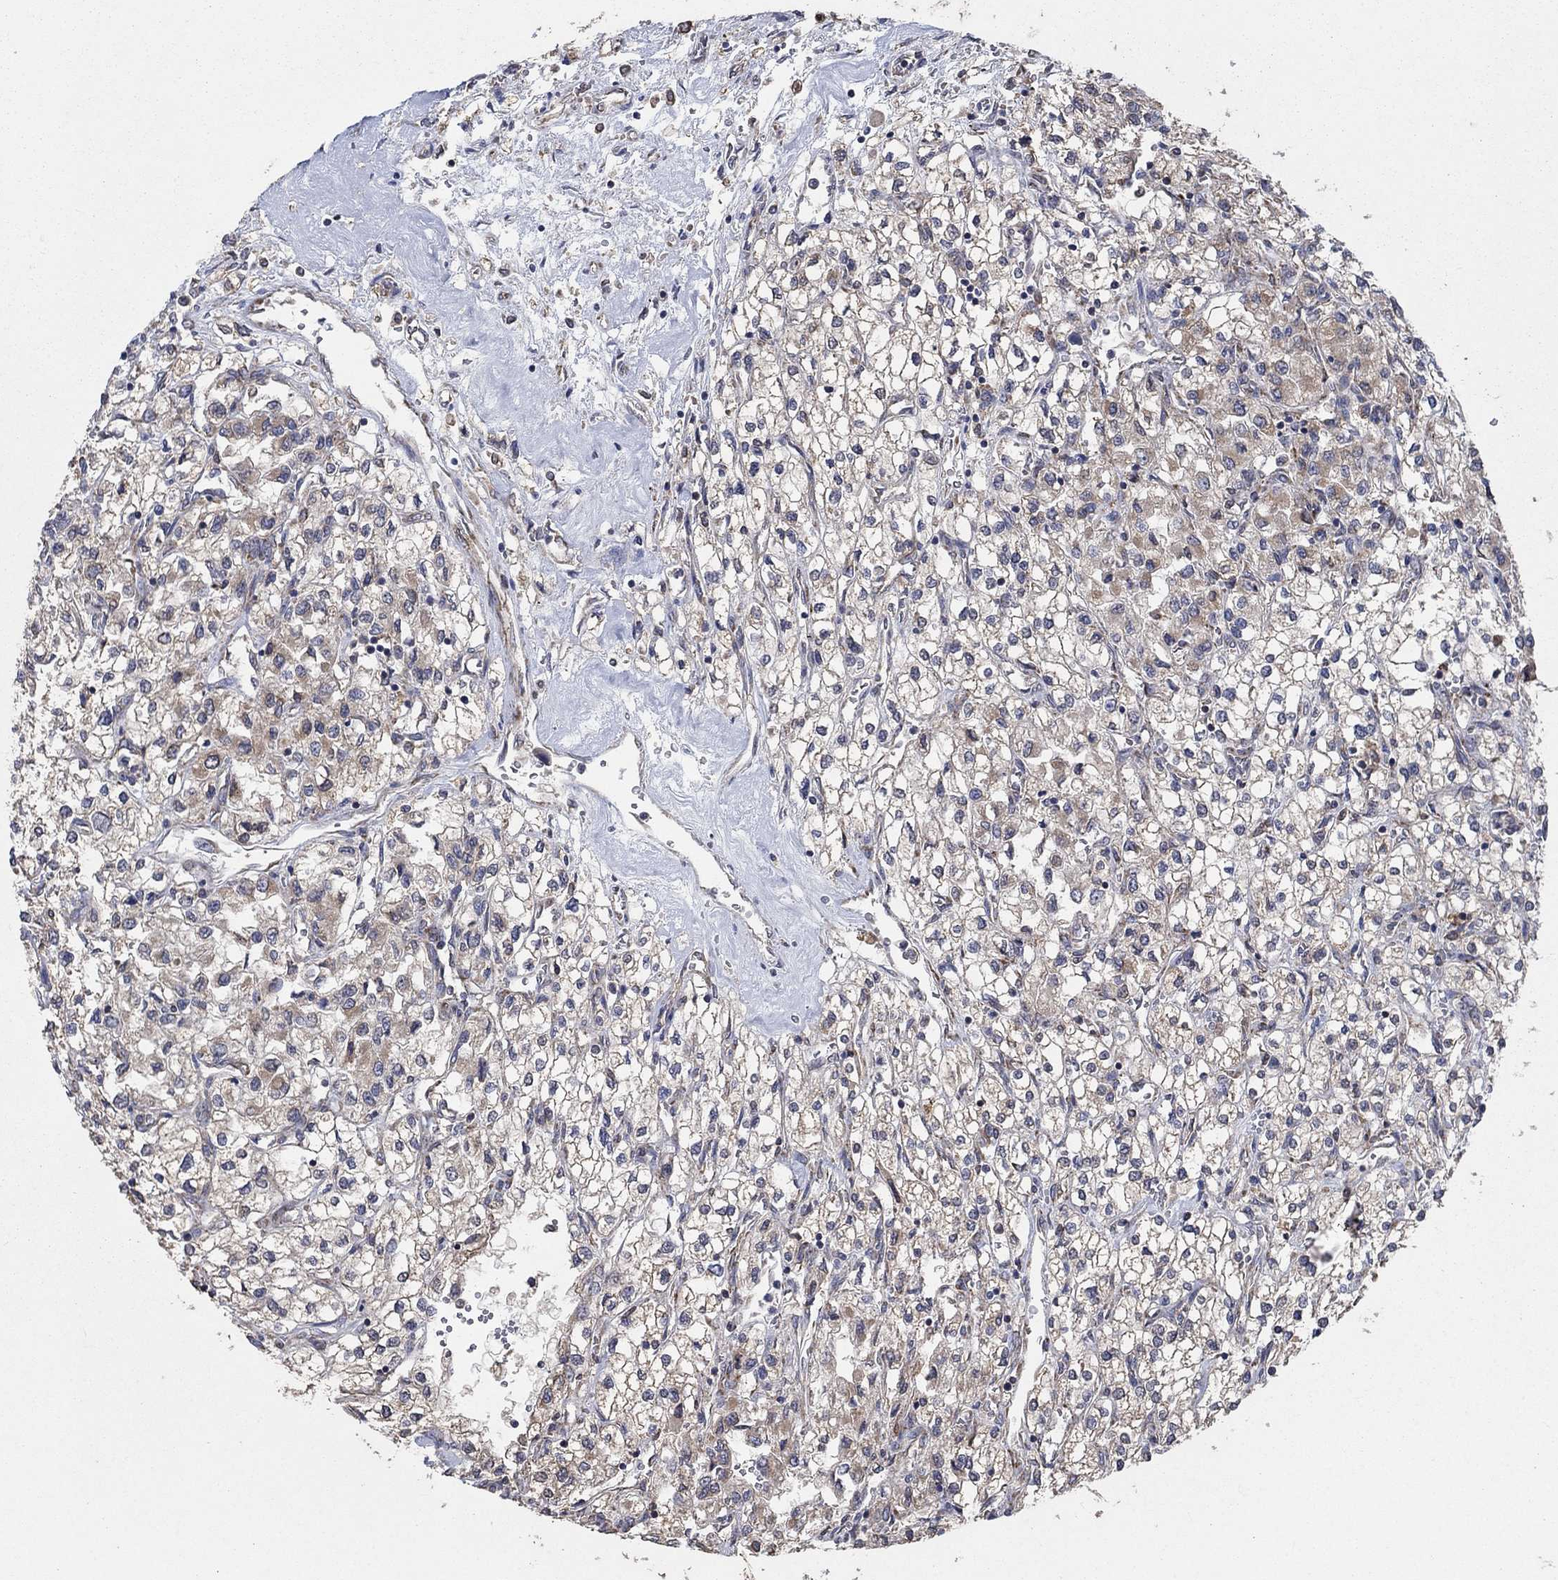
{"staining": {"intensity": "weak", "quantity": "25%-75%", "location": "cytoplasmic/membranous"}, "tissue": "renal cancer", "cell_type": "Tumor cells", "image_type": "cancer", "snomed": [{"axis": "morphology", "description": "Adenocarcinoma, NOS"}, {"axis": "topography", "description": "Kidney"}], "caption": "Tumor cells exhibit low levels of weak cytoplasmic/membranous expression in approximately 25%-75% of cells in renal cancer.", "gene": "NCEH1", "patient": {"sex": "male", "age": 80}}